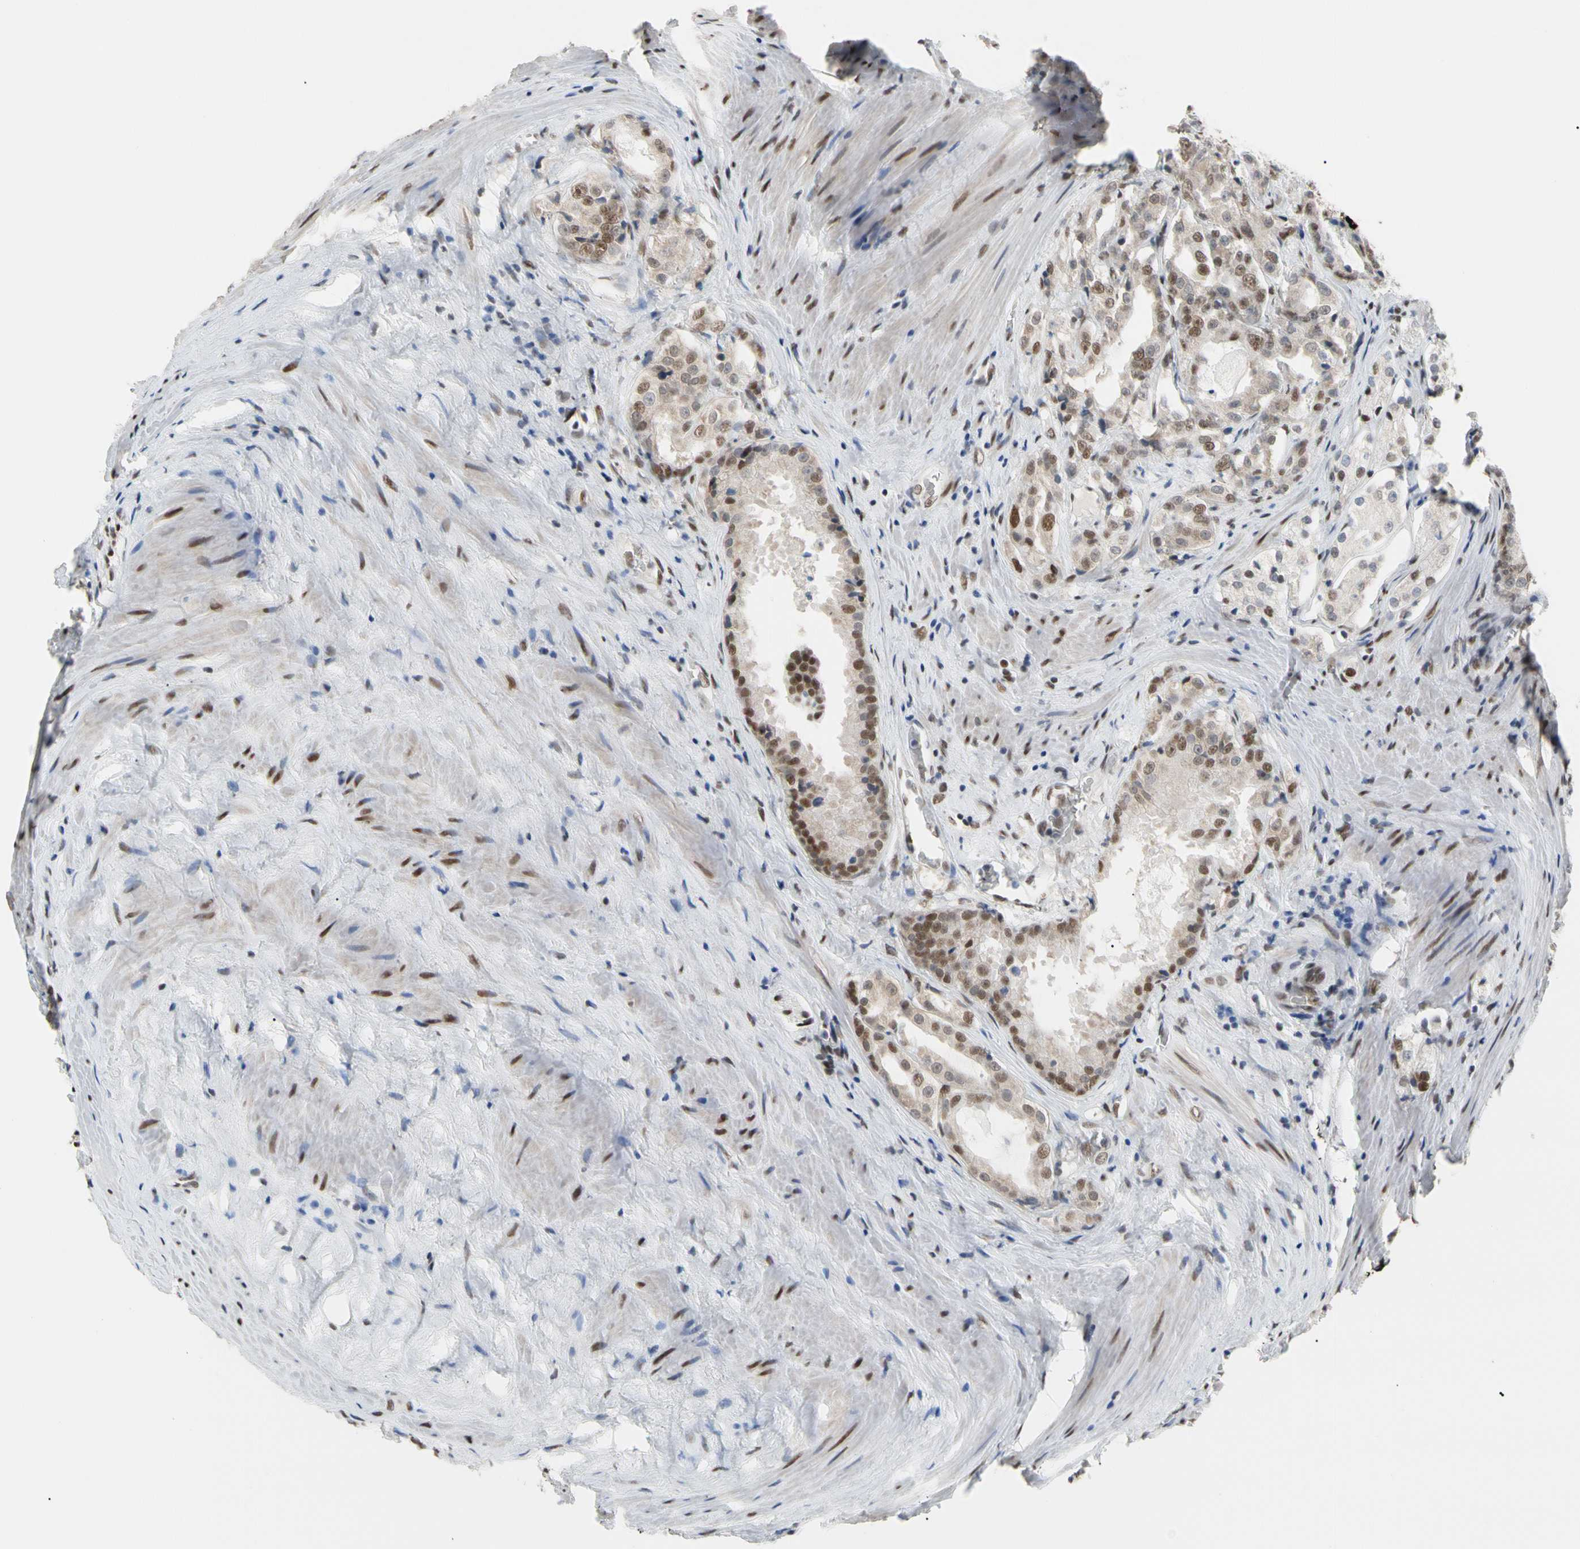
{"staining": {"intensity": "moderate", "quantity": "25%-75%", "location": "nuclear"}, "tissue": "prostate cancer", "cell_type": "Tumor cells", "image_type": "cancer", "snomed": [{"axis": "morphology", "description": "Adenocarcinoma, High grade"}, {"axis": "topography", "description": "Prostate"}], "caption": "Protein analysis of high-grade adenocarcinoma (prostate) tissue shows moderate nuclear positivity in about 25%-75% of tumor cells. The staining was performed using DAB, with brown indicating positive protein expression. Nuclei are stained blue with hematoxylin.", "gene": "FAM98B", "patient": {"sex": "male", "age": 73}}